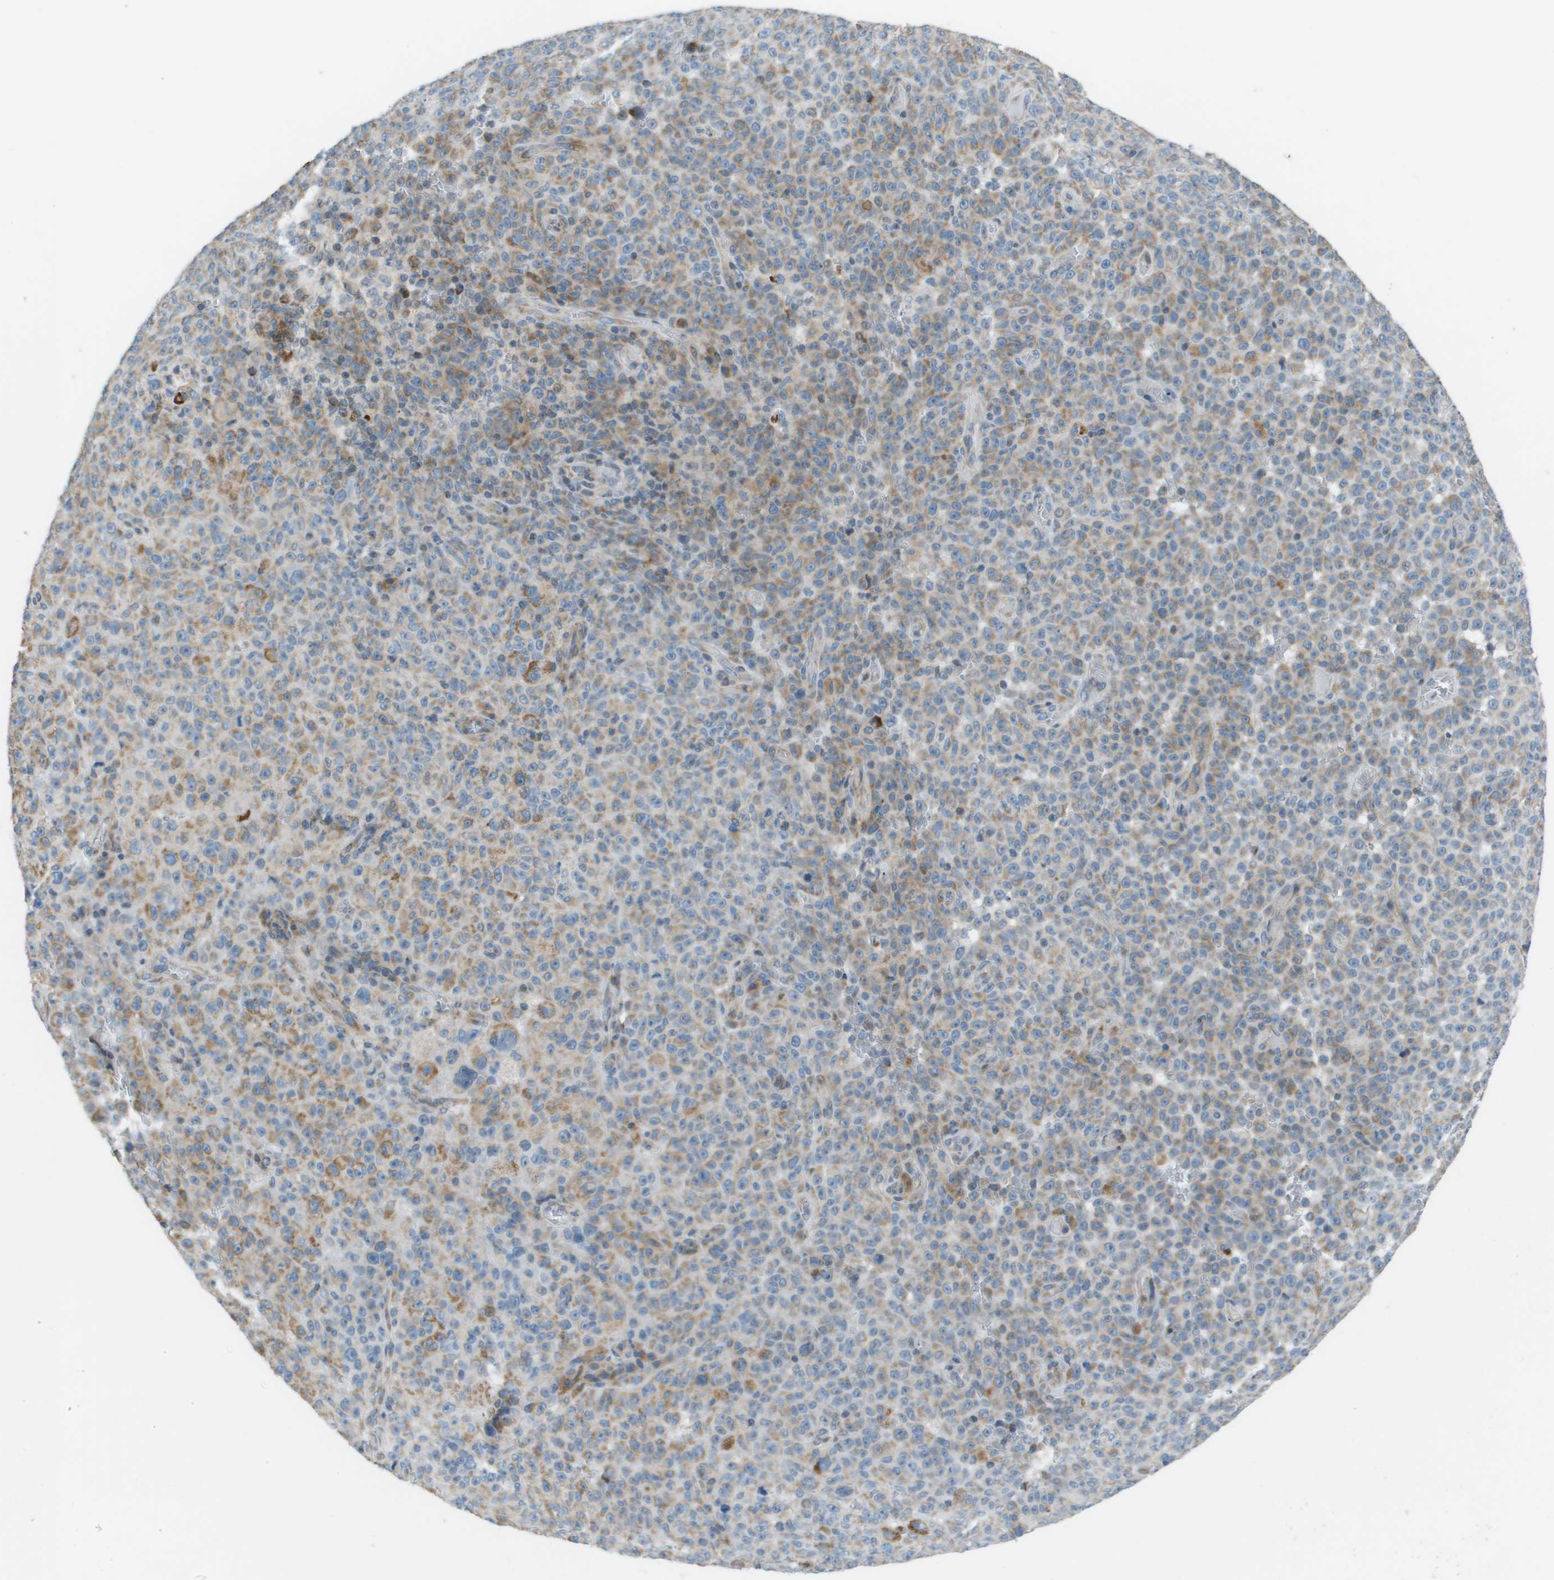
{"staining": {"intensity": "moderate", "quantity": "25%-75%", "location": "cytoplasmic/membranous"}, "tissue": "melanoma", "cell_type": "Tumor cells", "image_type": "cancer", "snomed": [{"axis": "morphology", "description": "Malignant melanoma, NOS"}, {"axis": "topography", "description": "Skin"}], "caption": "IHC staining of malignant melanoma, which displays medium levels of moderate cytoplasmic/membranous positivity in approximately 25%-75% of tumor cells indicating moderate cytoplasmic/membranous protein expression. The staining was performed using DAB (3,3'-diaminobenzidine) (brown) for protein detection and nuclei were counterstained in hematoxylin (blue).", "gene": "GALNT6", "patient": {"sex": "female", "age": 82}}